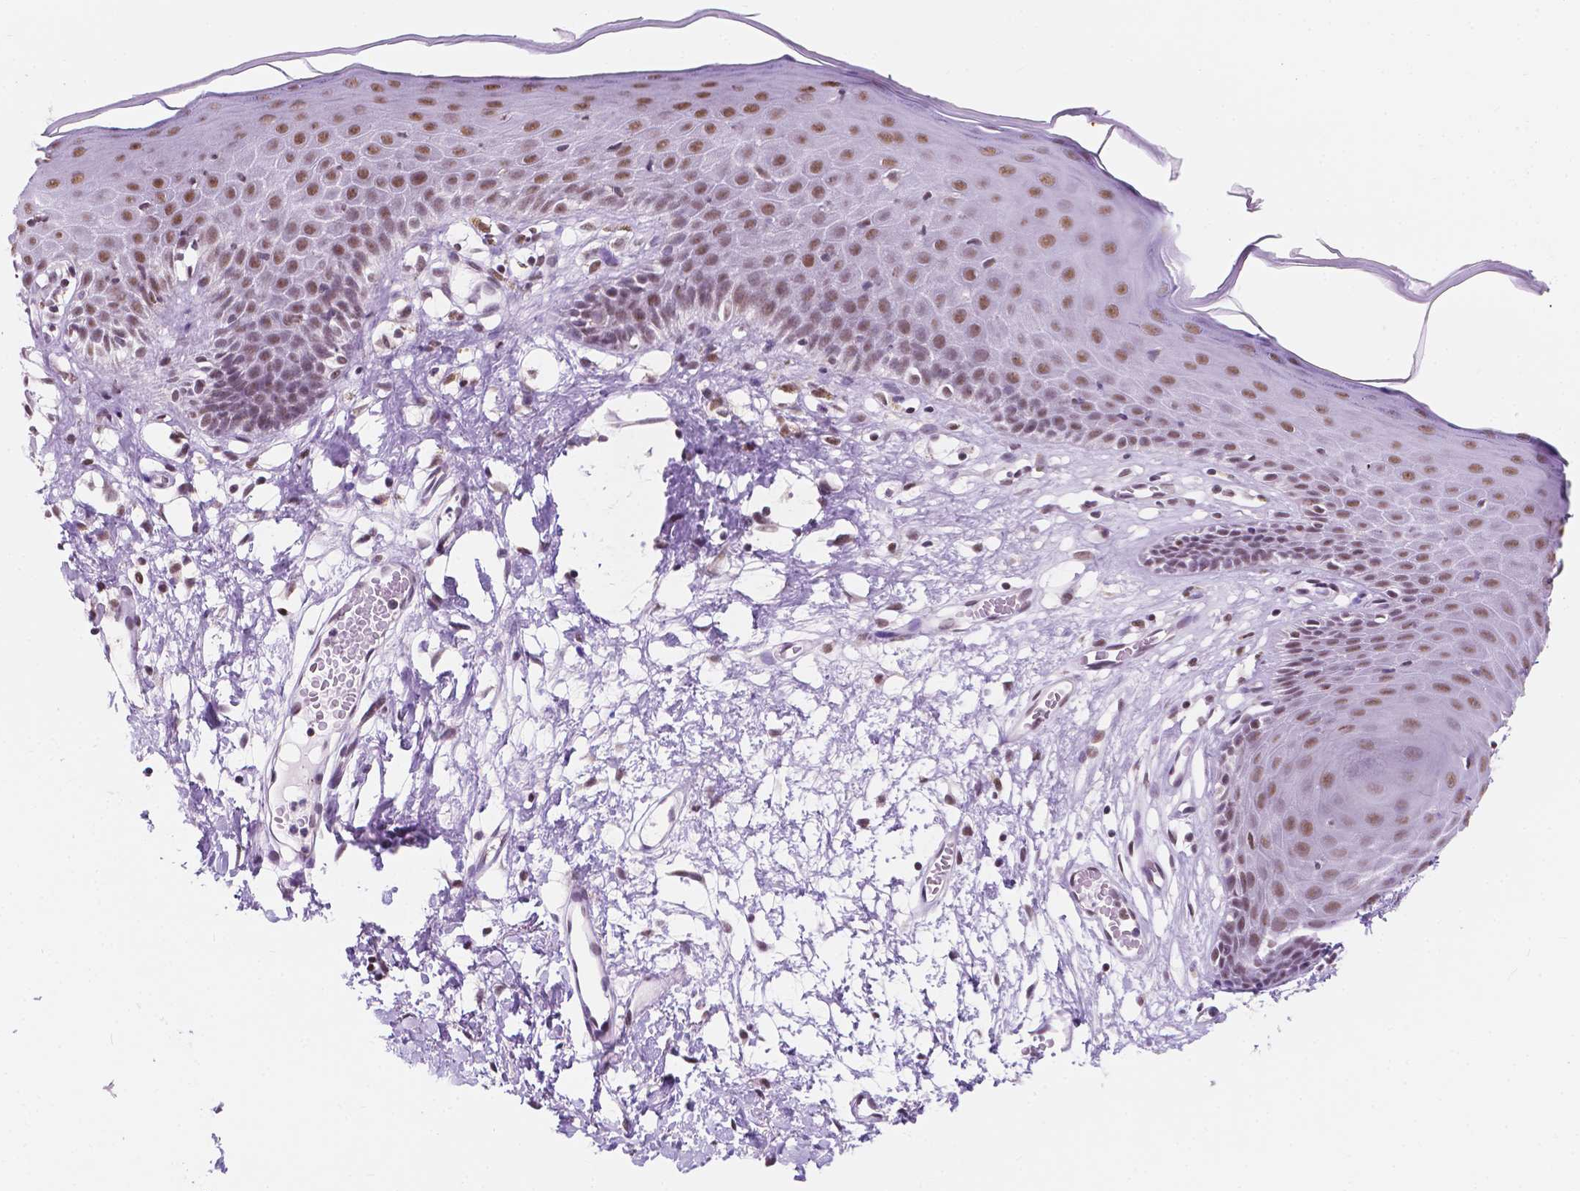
{"staining": {"intensity": "moderate", "quantity": ">75%", "location": "nuclear"}, "tissue": "skin", "cell_type": "Epidermal cells", "image_type": "normal", "snomed": [{"axis": "morphology", "description": "Normal tissue, NOS"}, {"axis": "topography", "description": "Vulva"}], "caption": "Skin stained with a brown dye displays moderate nuclear positive positivity in about >75% of epidermal cells.", "gene": "BCAS2", "patient": {"sex": "female", "age": 68}}